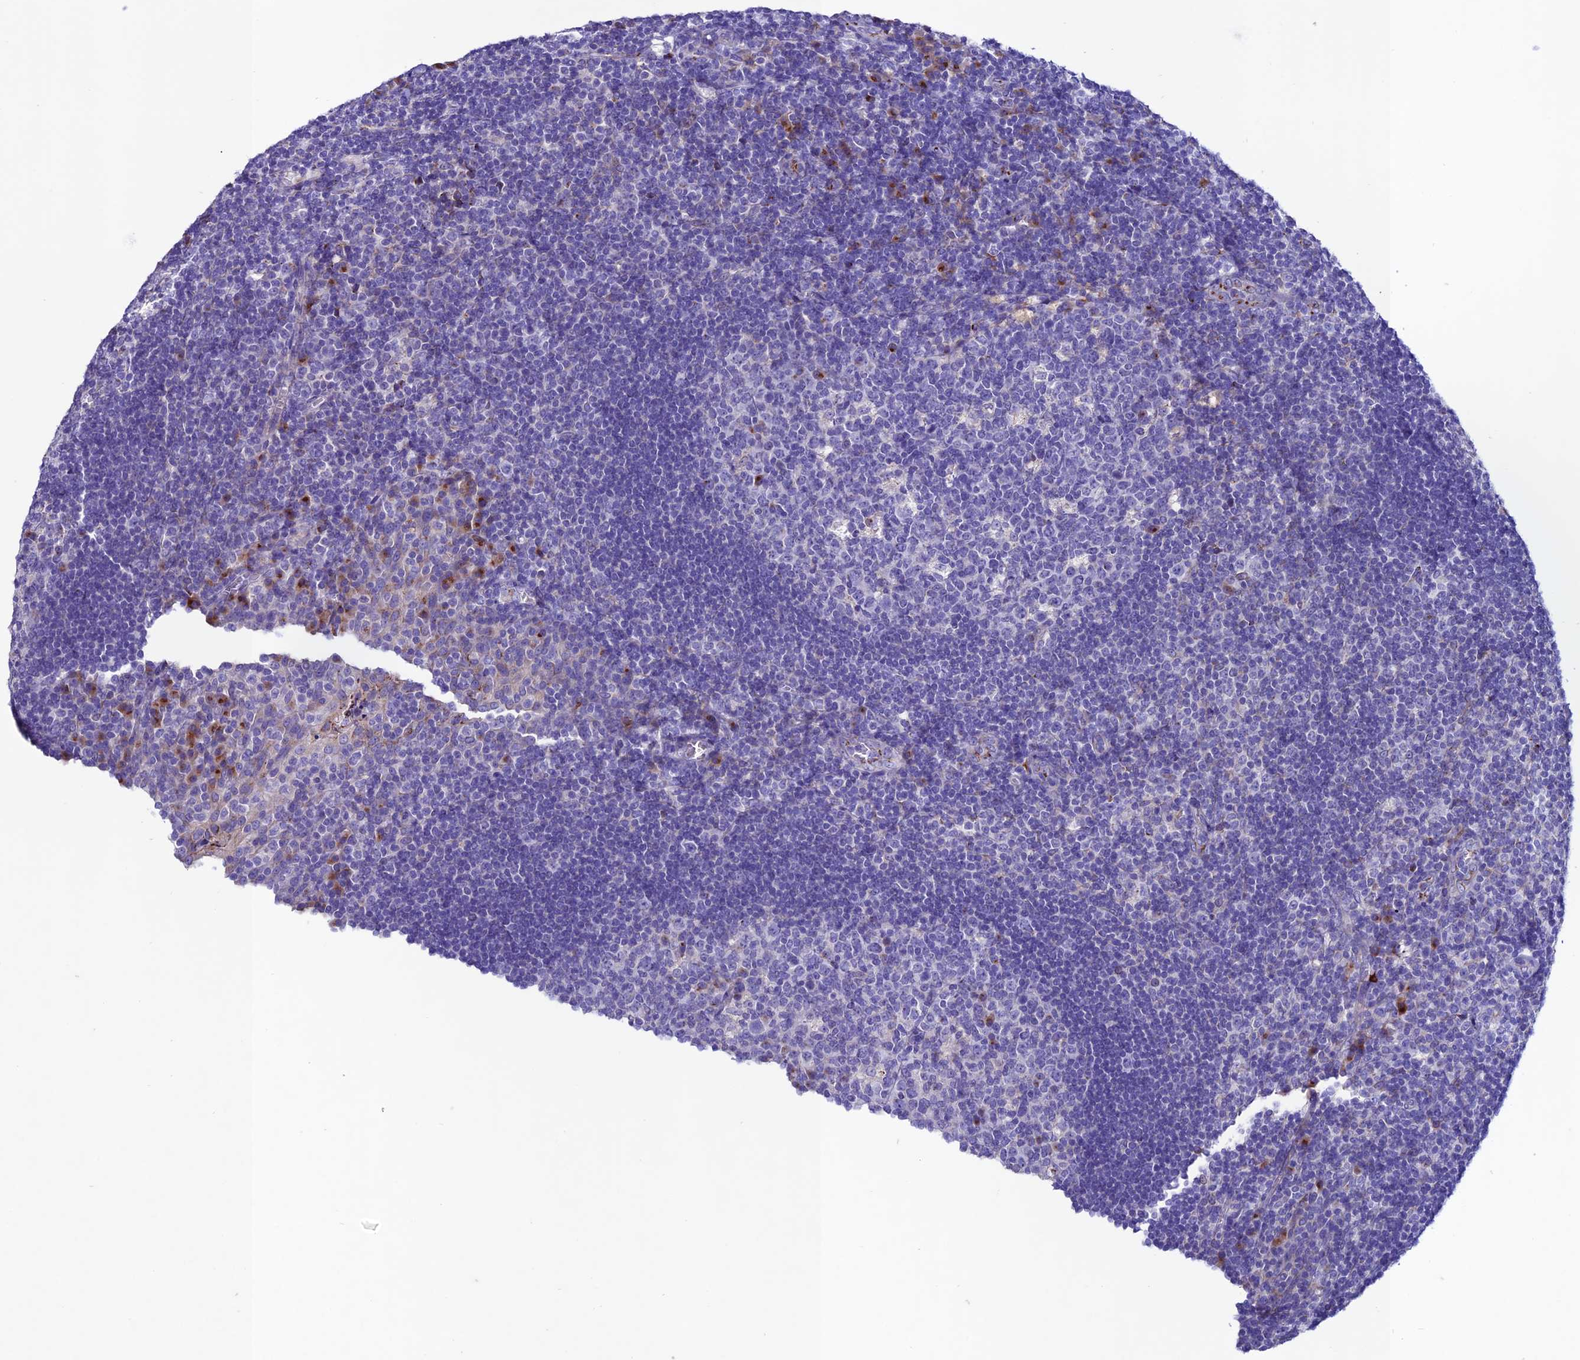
{"staining": {"intensity": "negative", "quantity": "none", "location": "none"}, "tissue": "tonsil", "cell_type": "Germinal center cells", "image_type": "normal", "snomed": [{"axis": "morphology", "description": "Normal tissue, NOS"}, {"axis": "topography", "description": "Tonsil"}], "caption": "Immunohistochemistry image of normal tonsil: tonsil stained with DAB exhibits no significant protein staining in germinal center cells.", "gene": "OR51Q1", "patient": {"sex": "male", "age": 17}}